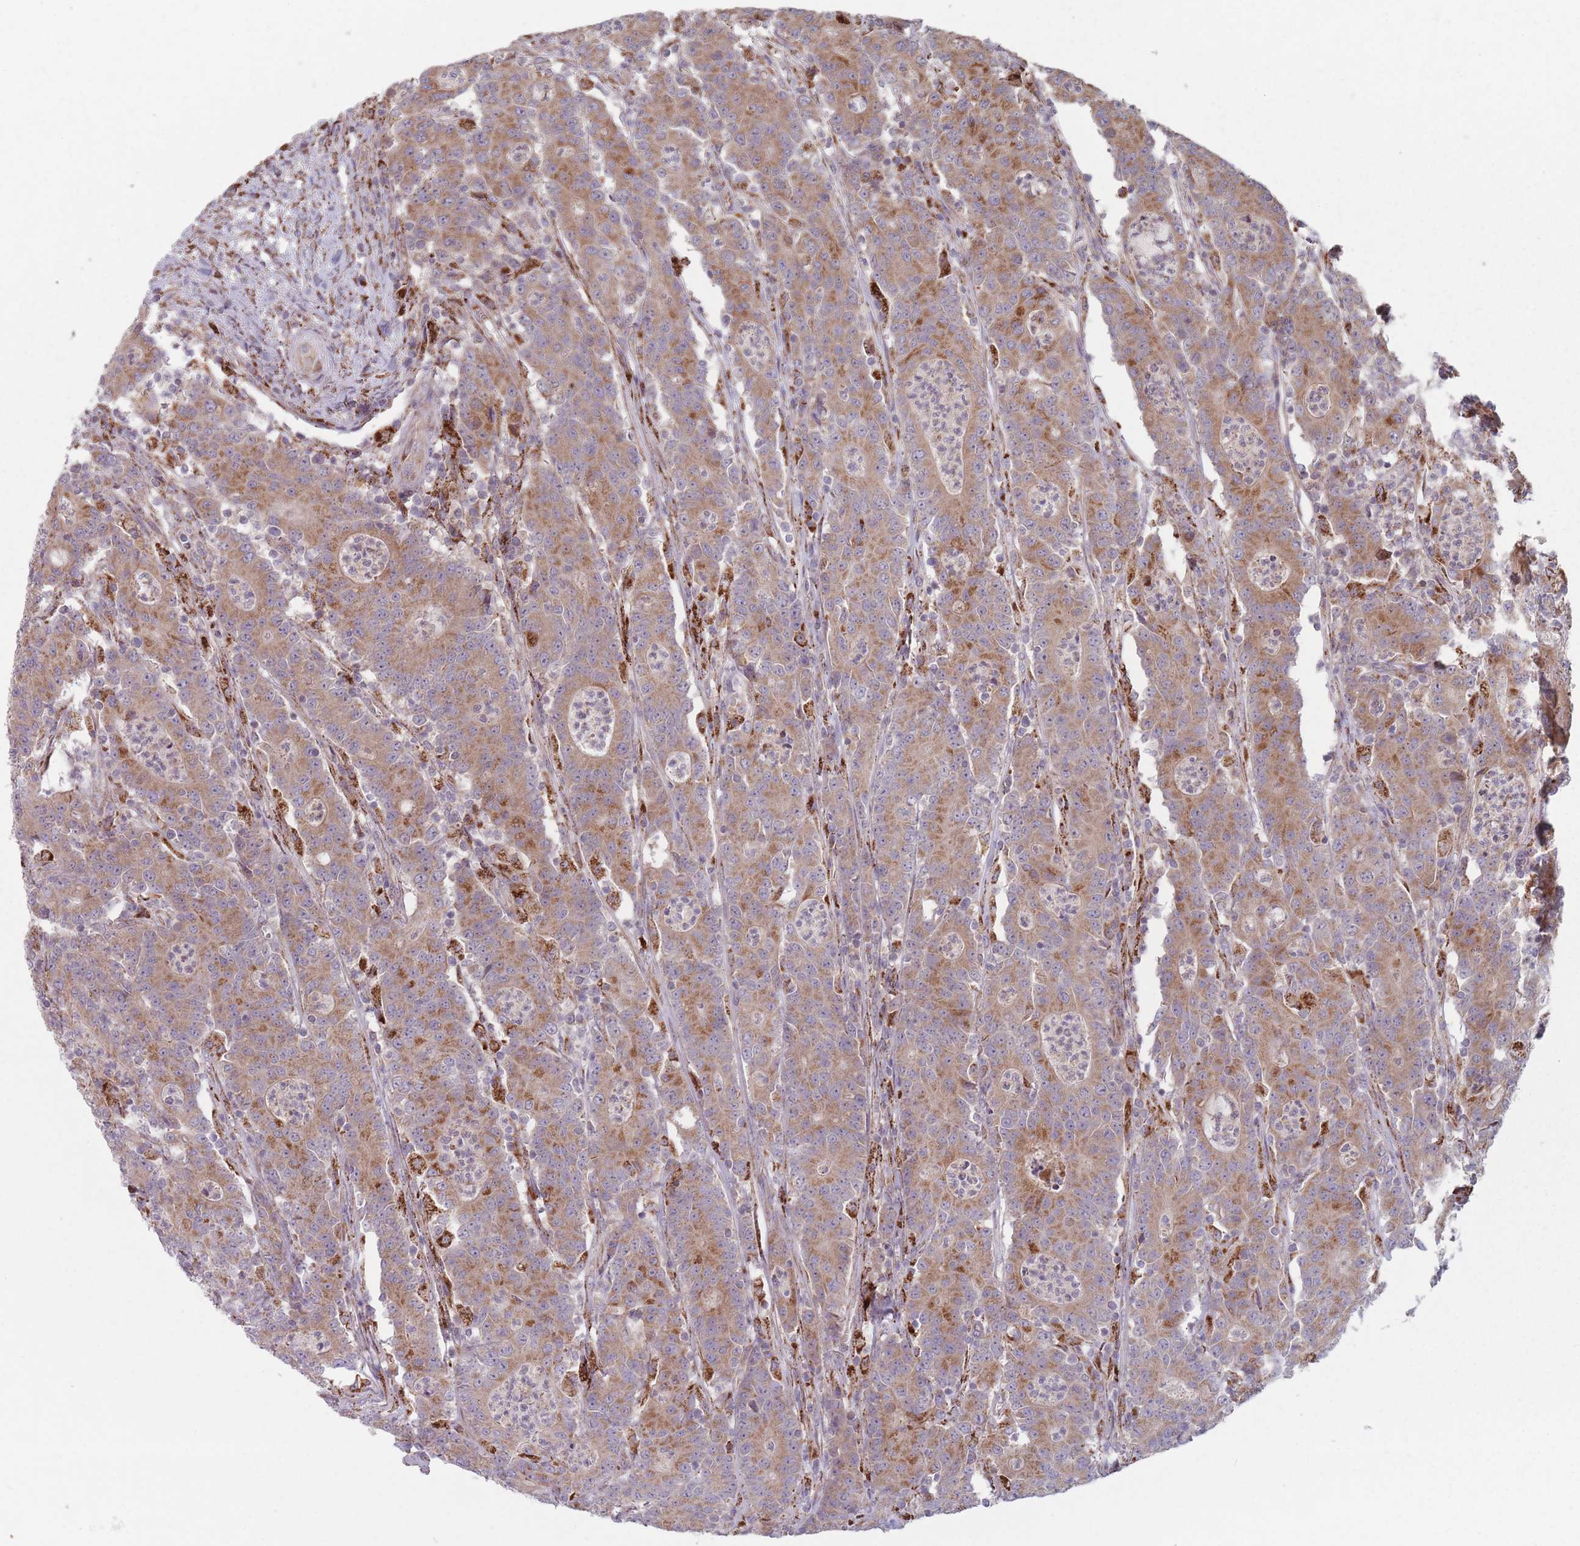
{"staining": {"intensity": "moderate", "quantity": ">75%", "location": "cytoplasmic/membranous"}, "tissue": "colorectal cancer", "cell_type": "Tumor cells", "image_type": "cancer", "snomed": [{"axis": "morphology", "description": "Adenocarcinoma, NOS"}, {"axis": "topography", "description": "Colon"}], "caption": "An IHC photomicrograph of neoplastic tissue is shown. Protein staining in brown highlights moderate cytoplasmic/membranous positivity in adenocarcinoma (colorectal) within tumor cells.", "gene": "OR10Q1", "patient": {"sex": "male", "age": 83}}